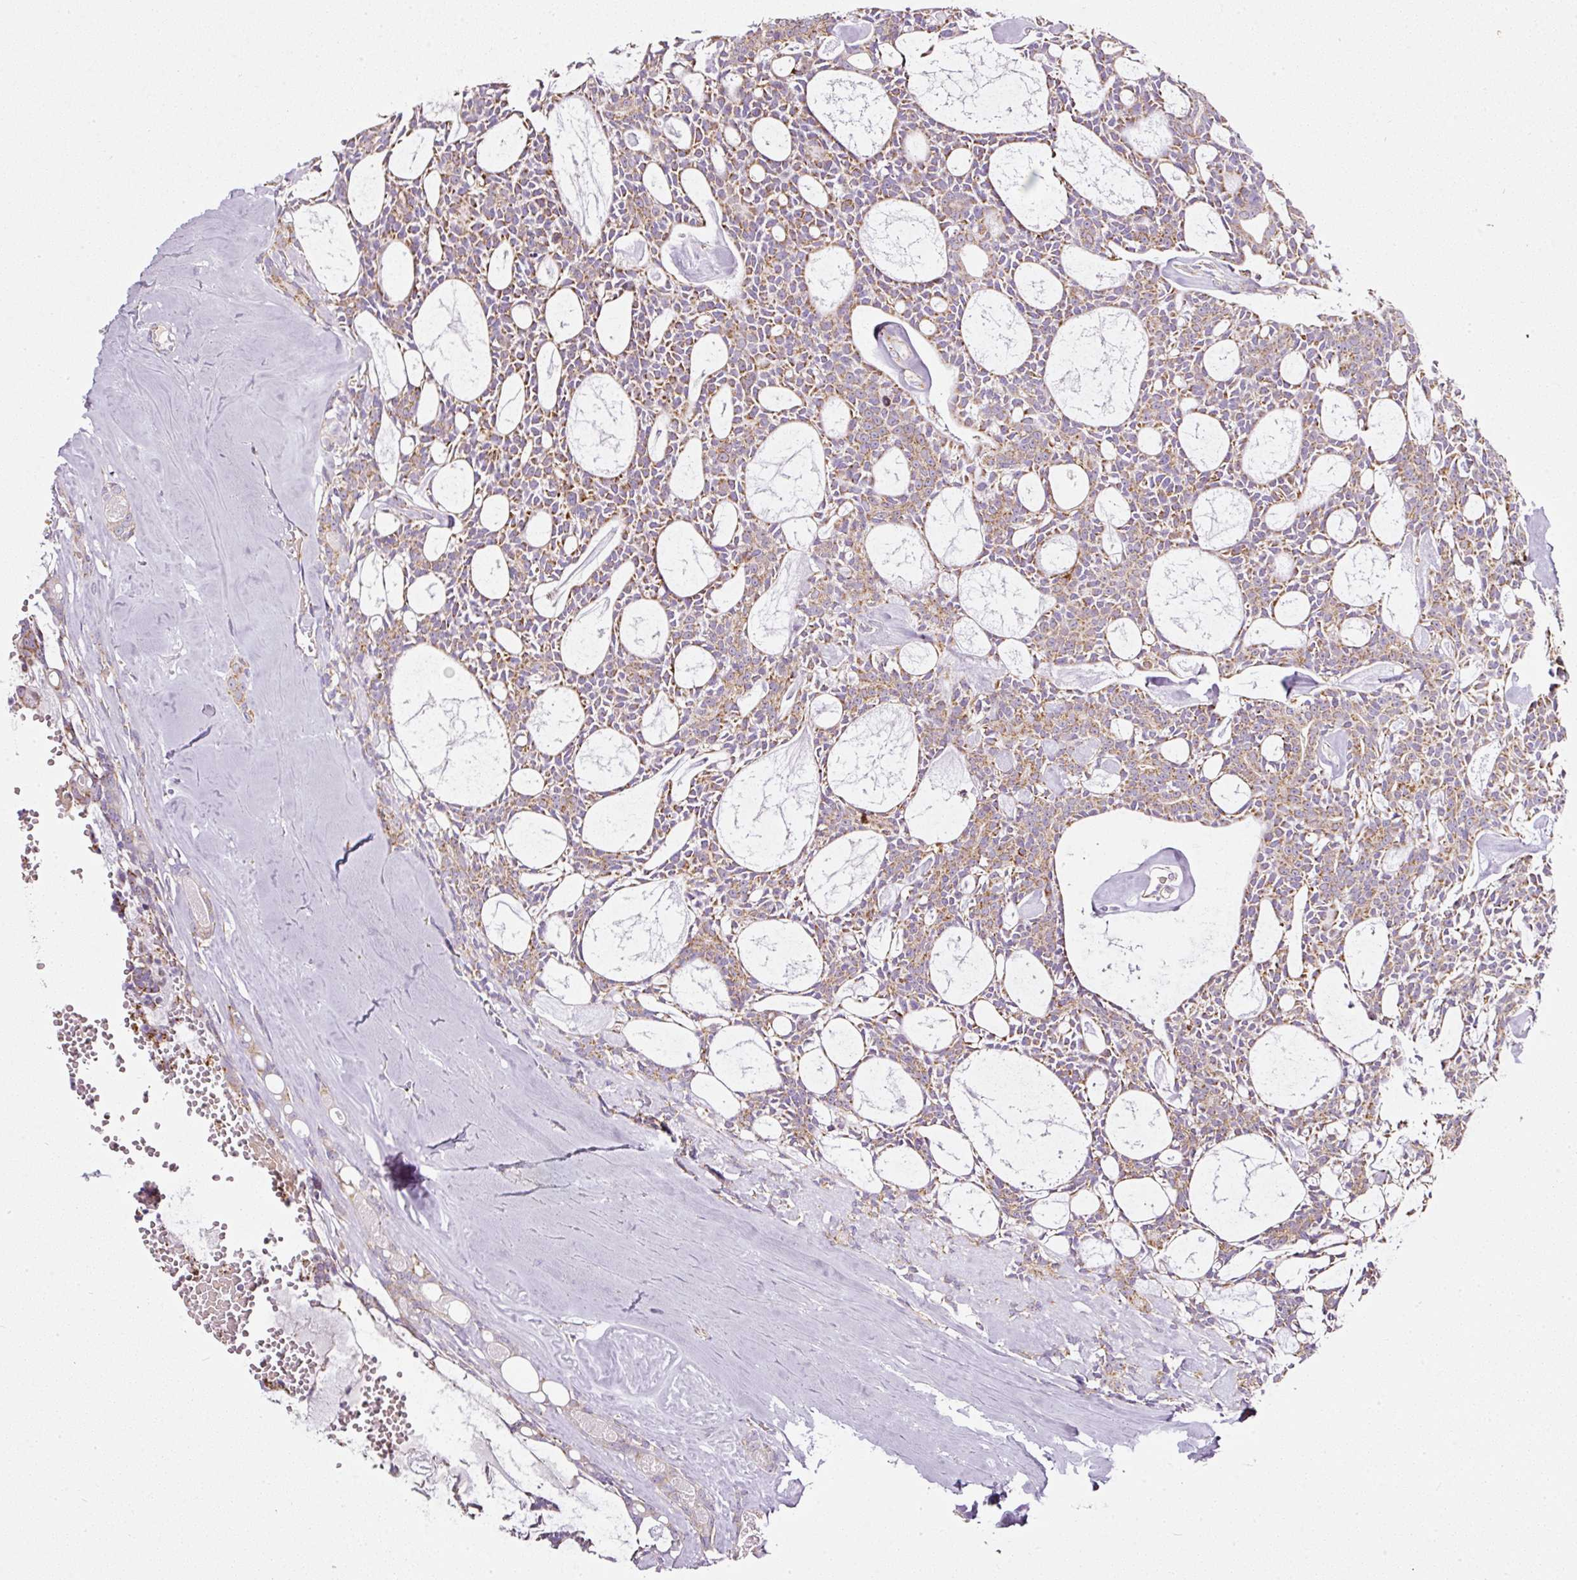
{"staining": {"intensity": "moderate", "quantity": "25%-75%", "location": "cytoplasmic/membranous"}, "tissue": "head and neck cancer", "cell_type": "Tumor cells", "image_type": "cancer", "snomed": [{"axis": "morphology", "description": "Adenocarcinoma, NOS"}, {"axis": "topography", "description": "Salivary gland"}, {"axis": "topography", "description": "Head-Neck"}], "caption": "About 25%-75% of tumor cells in head and neck cancer reveal moderate cytoplasmic/membranous protein positivity as visualized by brown immunohistochemical staining.", "gene": "SDHA", "patient": {"sex": "male", "age": 55}}